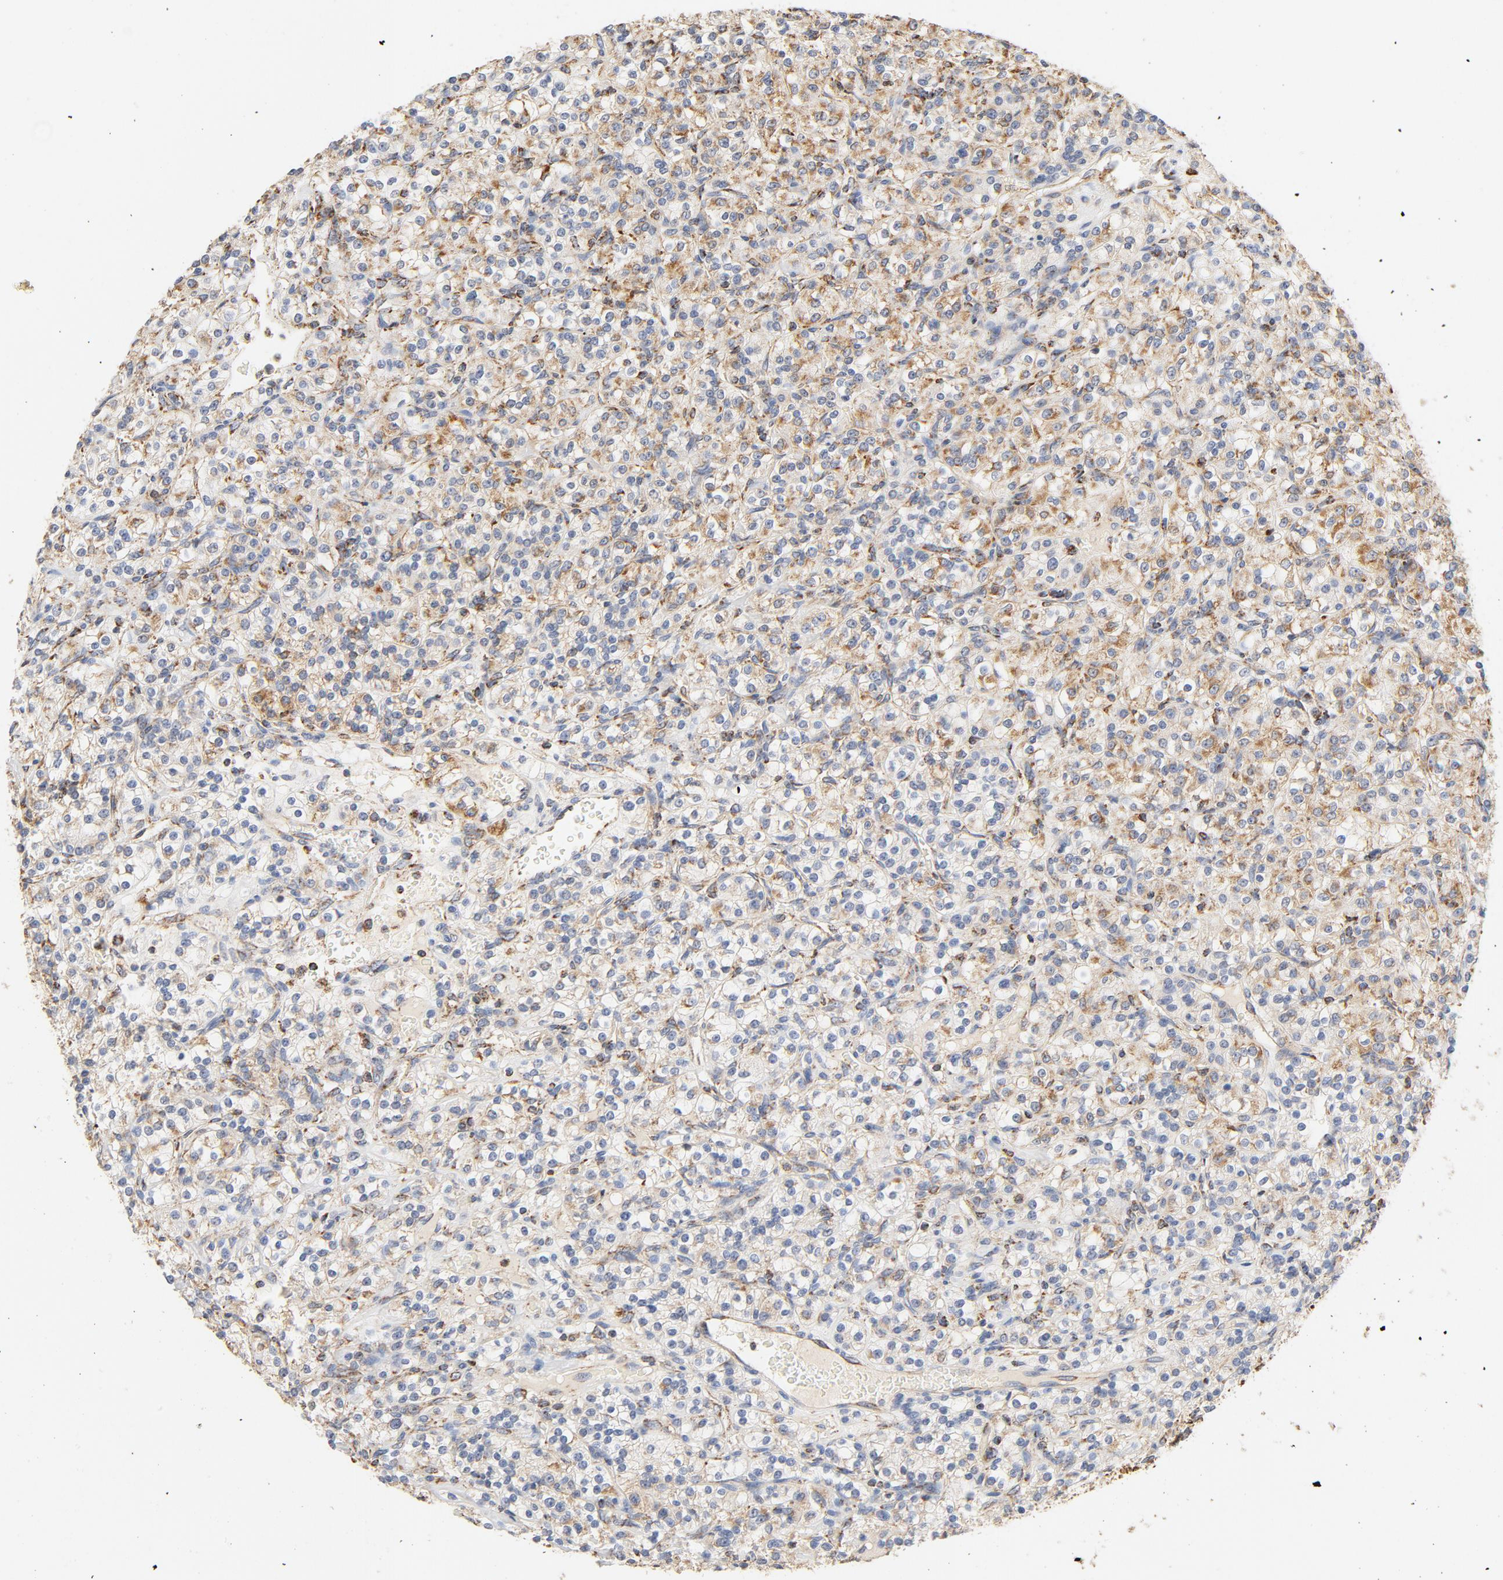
{"staining": {"intensity": "moderate", "quantity": ">75%", "location": "cytoplasmic/membranous"}, "tissue": "renal cancer", "cell_type": "Tumor cells", "image_type": "cancer", "snomed": [{"axis": "morphology", "description": "Adenocarcinoma, NOS"}, {"axis": "topography", "description": "Kidney"}], "caption": "There is medium levels of moderate cytoplasmic/membranous expression in tumor cells of renal adenocarcinoma, as demonstrated by immunohistochemical staining (brown color).", "gene": "COX4I1", "patient": {"sex": "male", "age": 77}}